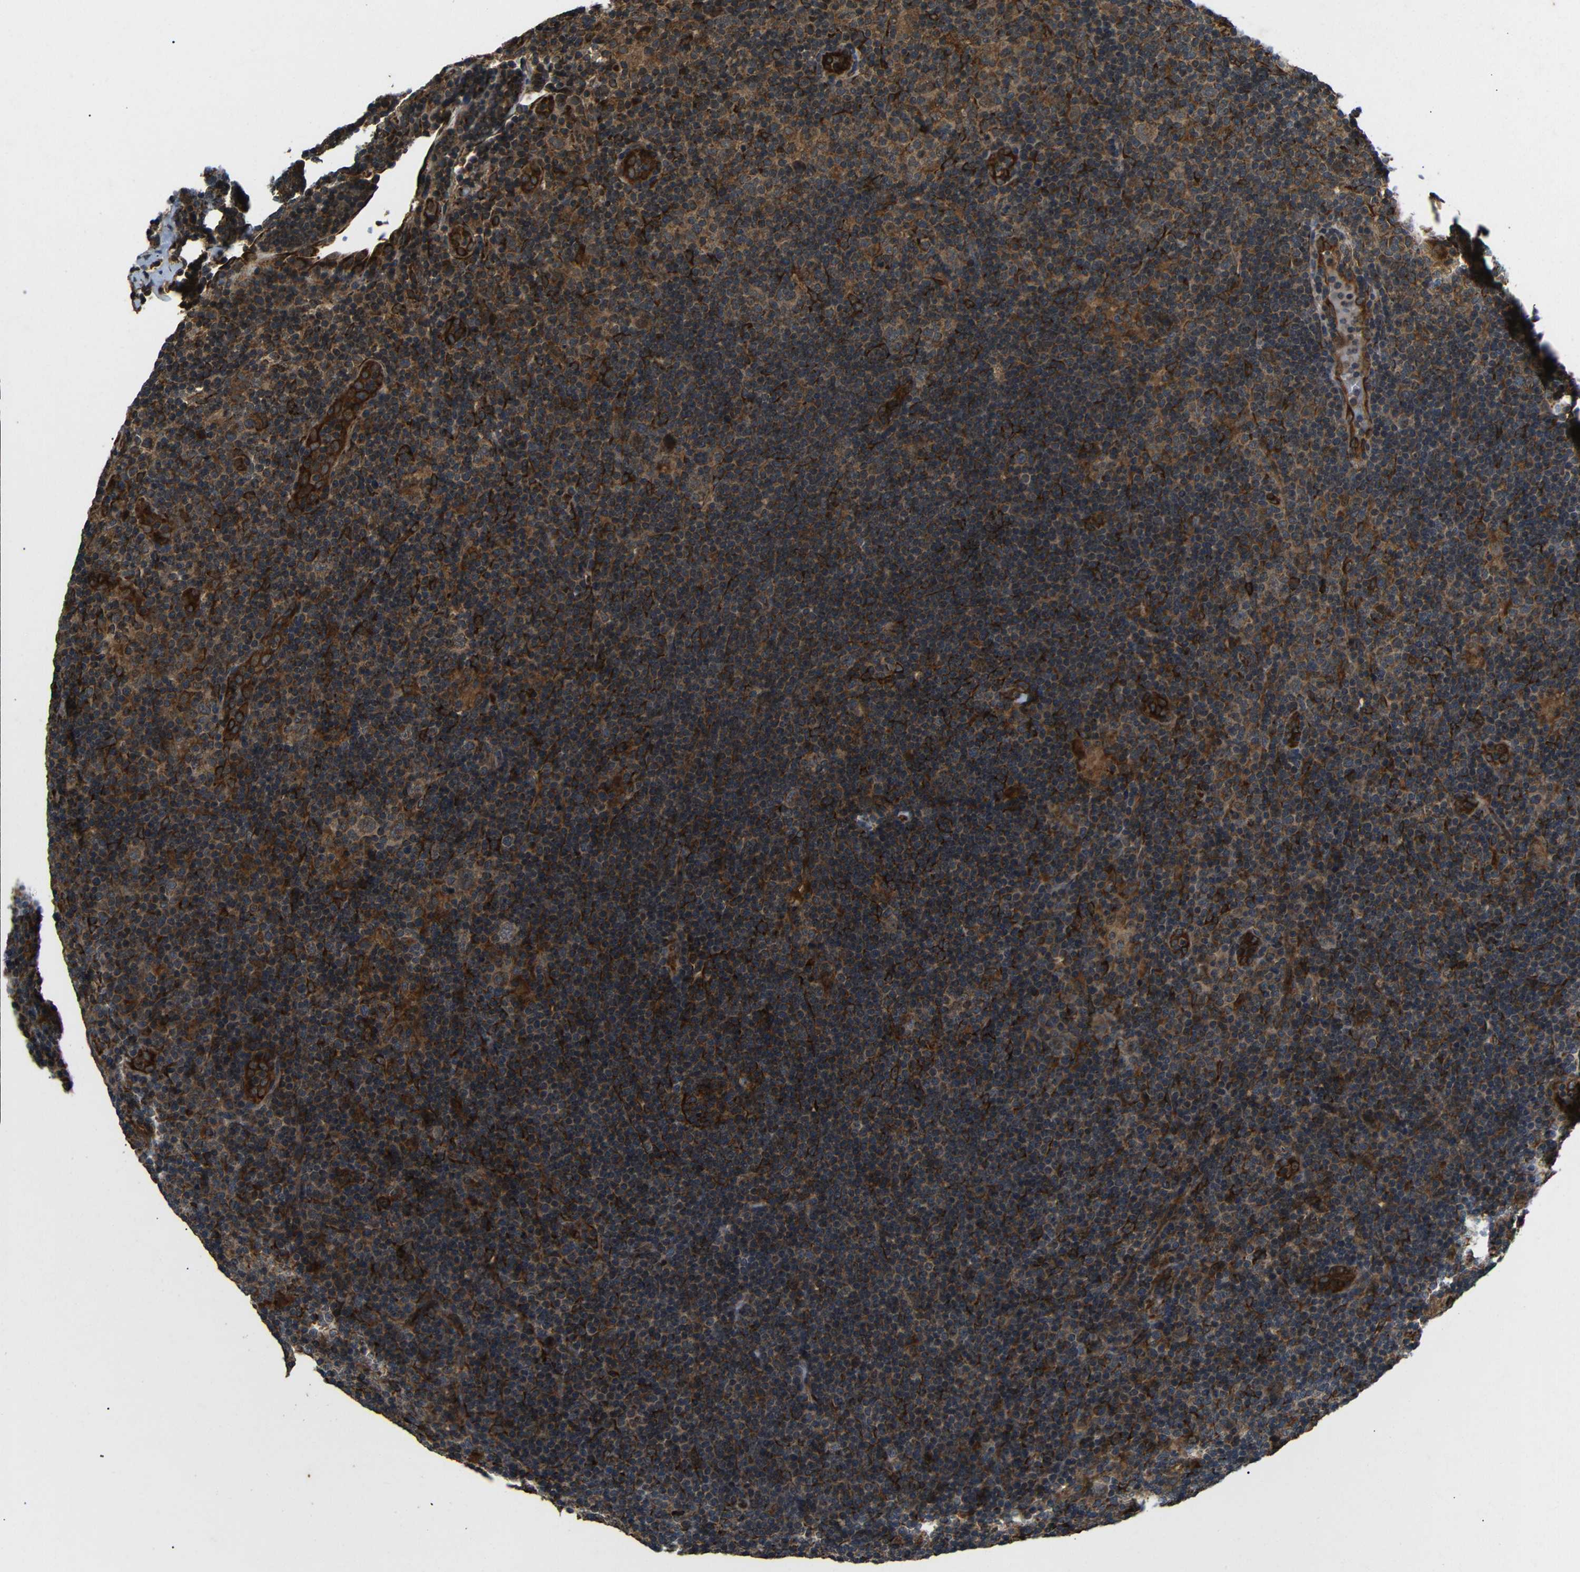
{"staining": {"intensity": "moderate", "quantity": ">75%", "location": "cytoplasmic/membranous"}, "tissue": "lymphoma", "cell_type": "Tumor cells", "image_type": "cancer", "snomed": [{"axis": "morphology", "description": "Hodgkin's disease, NOS"}, {"axis": "topography", "description": "Lymph node"}], "caption": "Lymphoma stained for a protein exhibits moderate cytoplasmic/membranous positivity in tumor cells.", "gene": "TRPC1", "patient": {"sex": "female", "age": 57}}